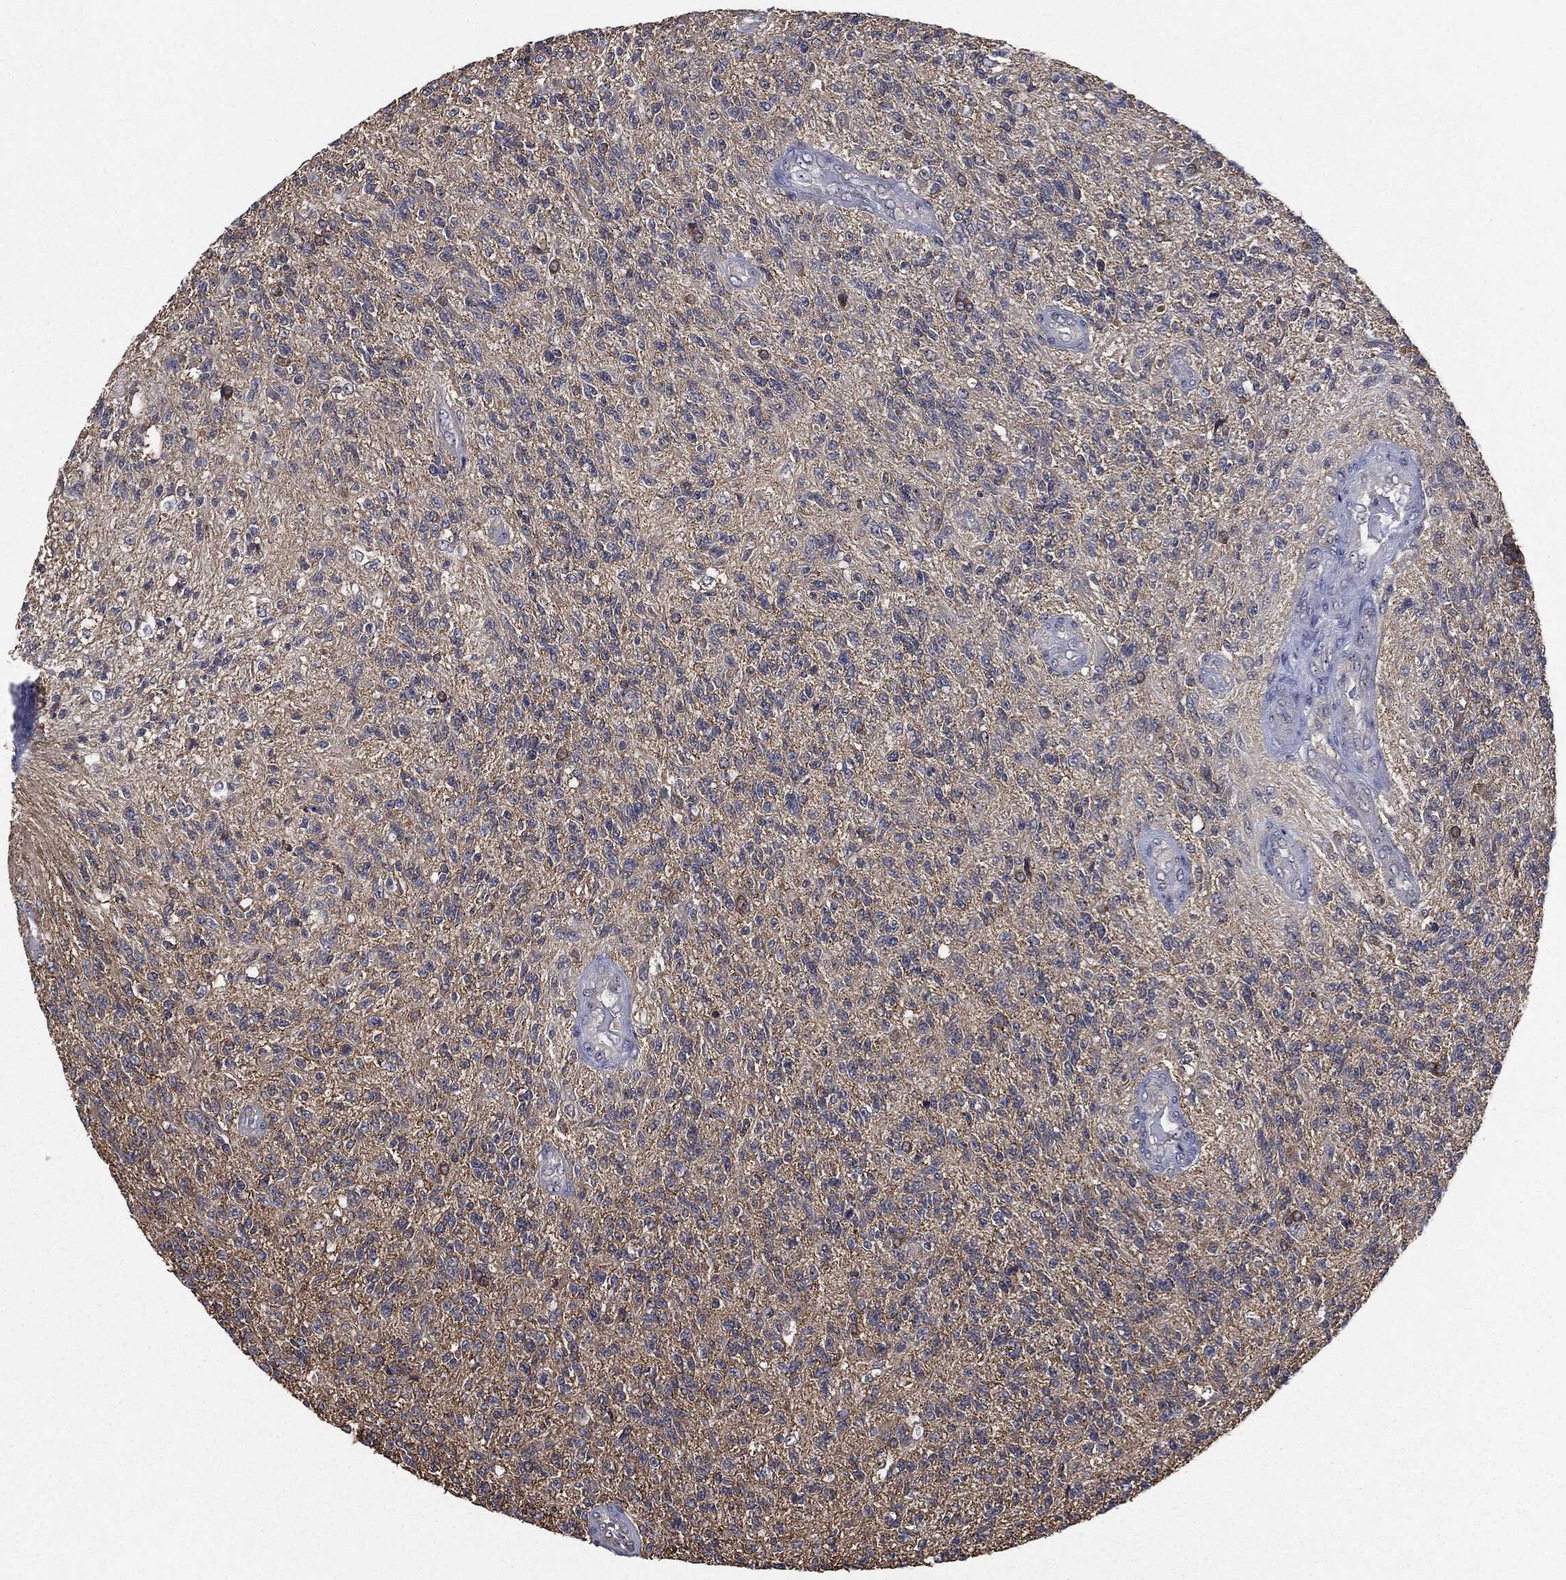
{"staining": {"intensity": "negative", "quantity": "none", "location": "none"}, "tissue": "glioma", "cell_type": "Tumor cells", "image_type": "cancer", "snomed": [{"axis": "morphology", "description": "Glioma, malignant, High grade"}, {"axis": "topography", "description": "Brain"}], "caption": "Human high-grade glioma (malignant) stained for a protein using IHC reveals no staining in tumor cells.", "gene": "TRMT1L", "patient": {"sex": "male", "age": 56}}